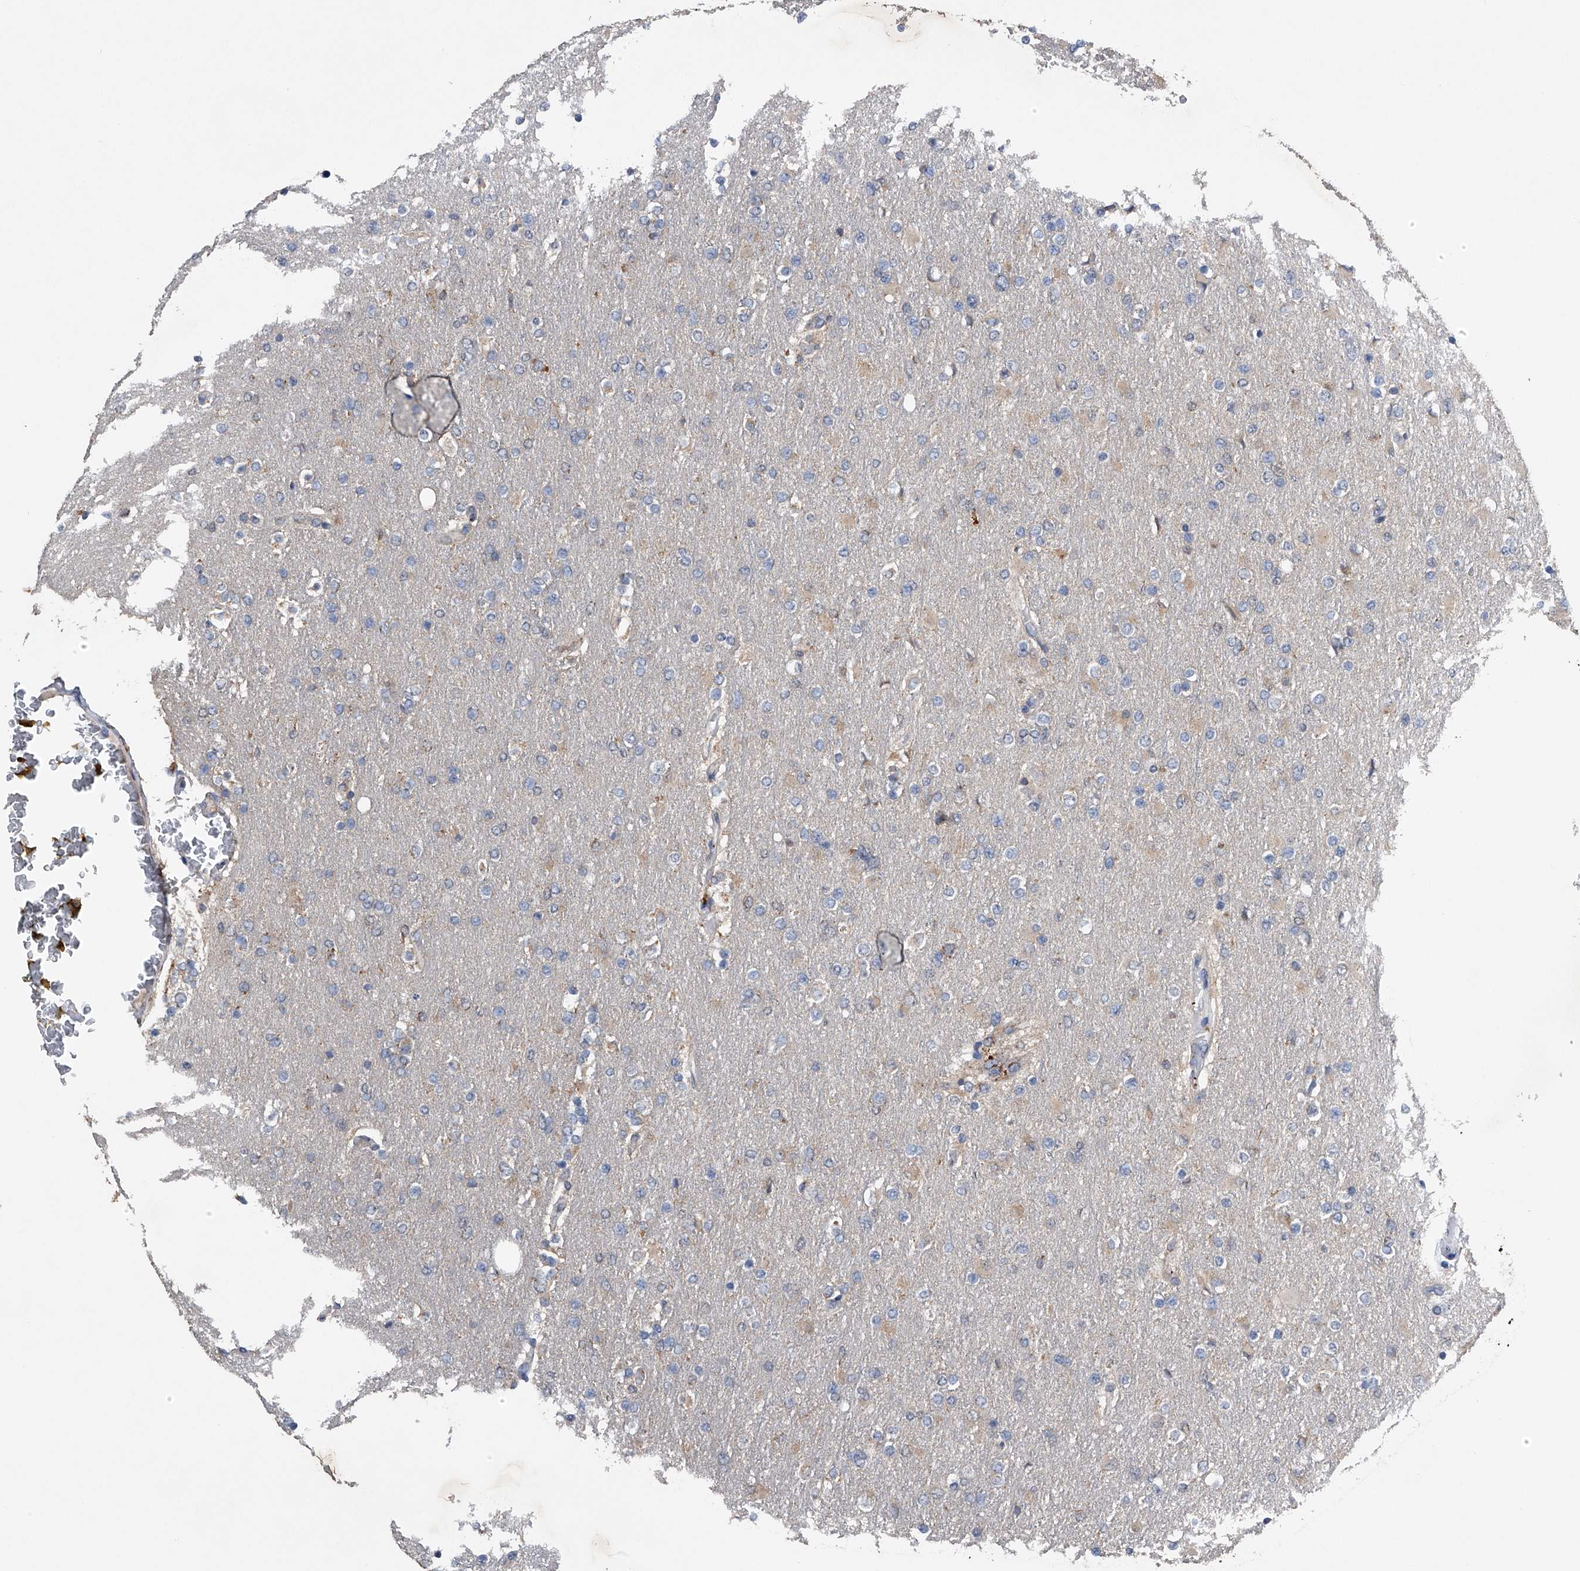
{"staining": {"intensity": "negative", "quantity": "none", "location": "none"}, "tissue": "glioma", "cell_type": "Tumor cells", "image_type": "cancer", "snomed": [{"axis": "morphology", "description": "Glioma, malignant, High grade"}, {"axis": "topography", "description": "Cerebral cortex"}], "caption": "Histopathology image shows no significant protein expression in tumor cells of glioma. (Immunohistochemistry, brightfield microscopy, high magnification).", "gene": "LYRM4", "patient": {"sex": "female", "age": 36}}